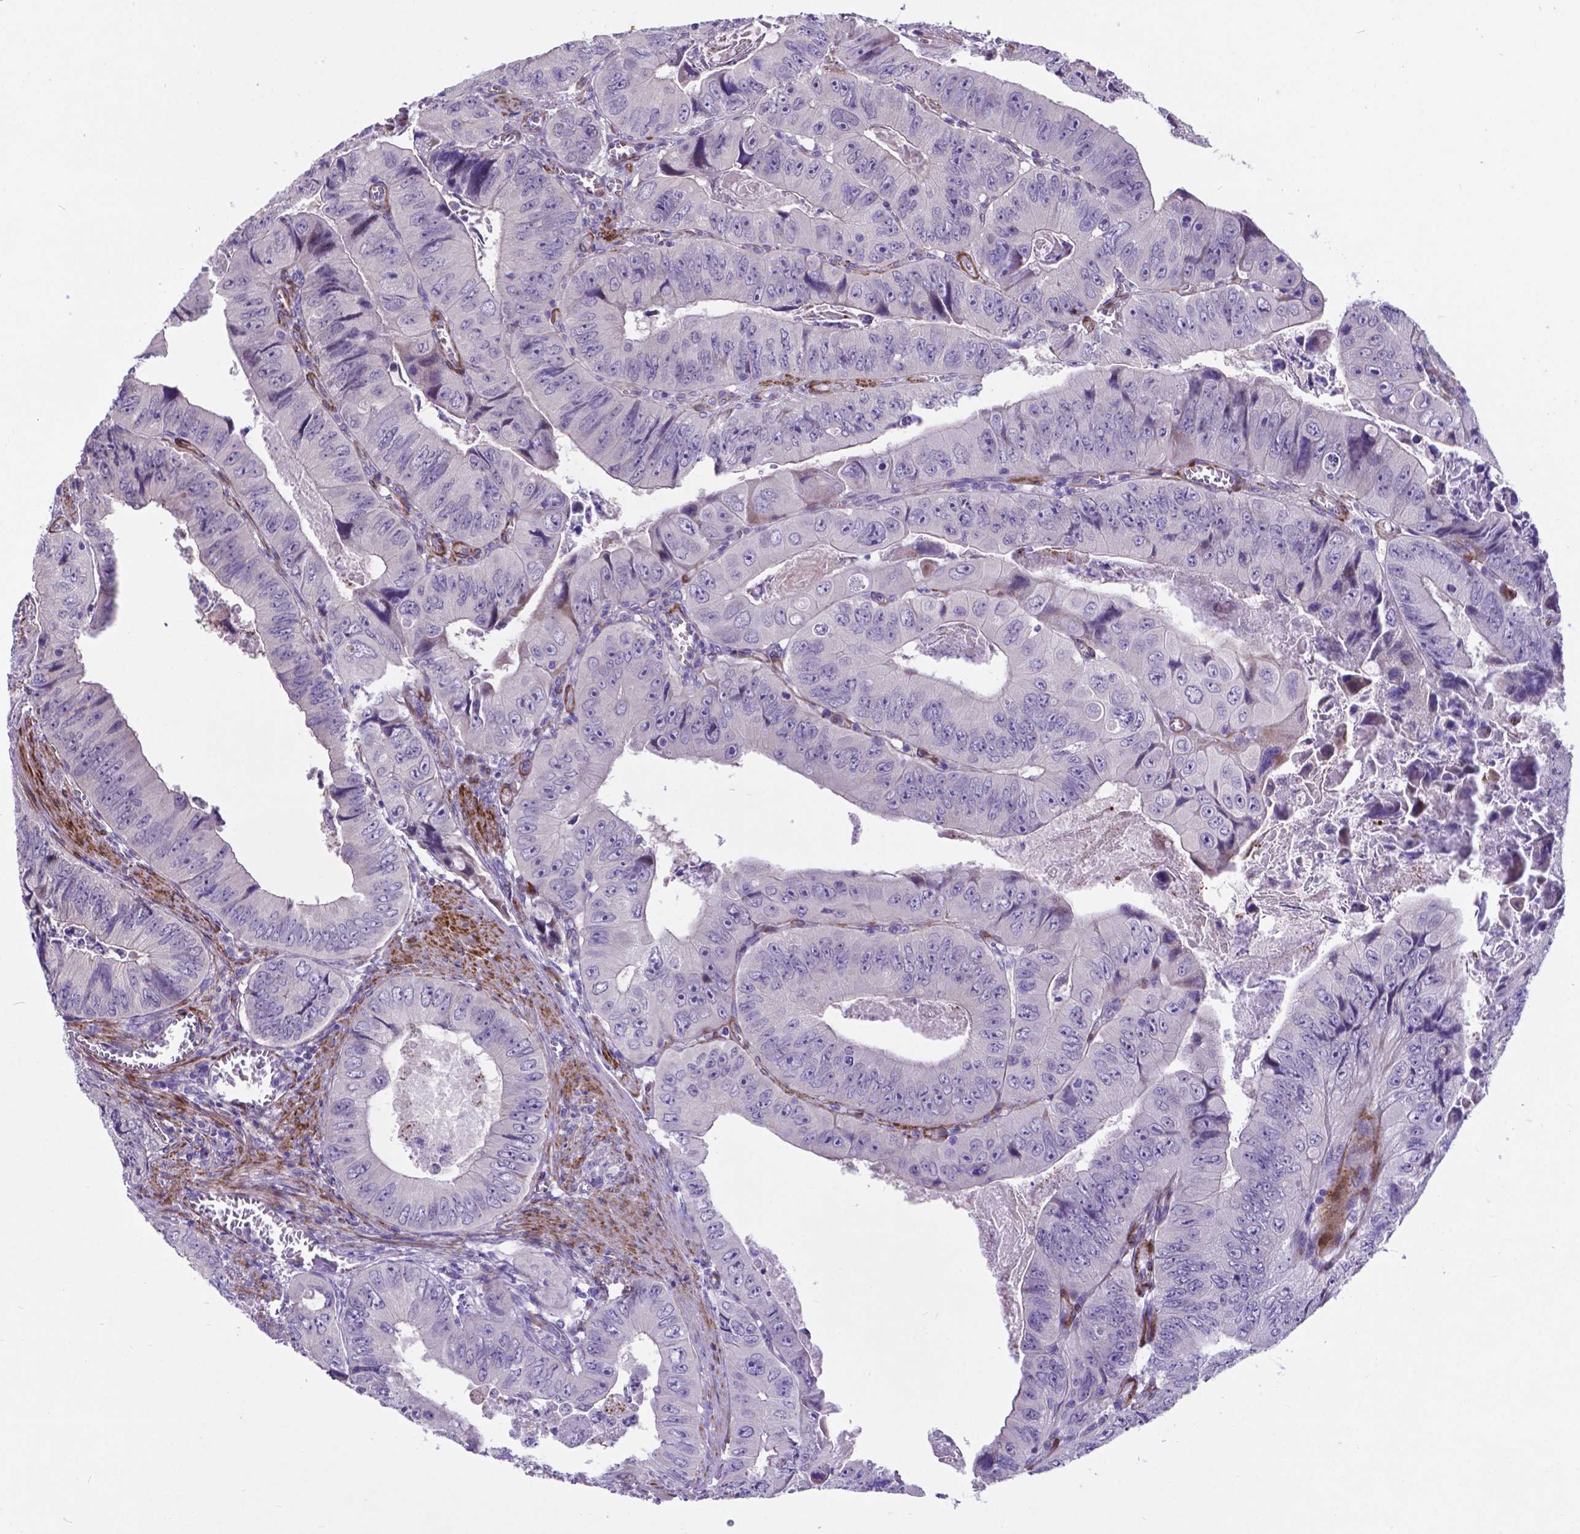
{"staining": {"intensity": "negative", "quantity": "none", "location": "none"}, "tissue": "colorectal cancer", "cell_type": "Tumor cells", "image_type": "cancer", "snomed": [{"axis": "morphology", "description": "Adenocarcinoma, NOS"}, {"axis": "topography", "description": "Colon"}], "caption": "Tumor cells show no significant protein staining in colorectal cancer (adenocarcinoma).", "gene": "PFKFB4", "patient": {"sex": "female", "age": 84}}